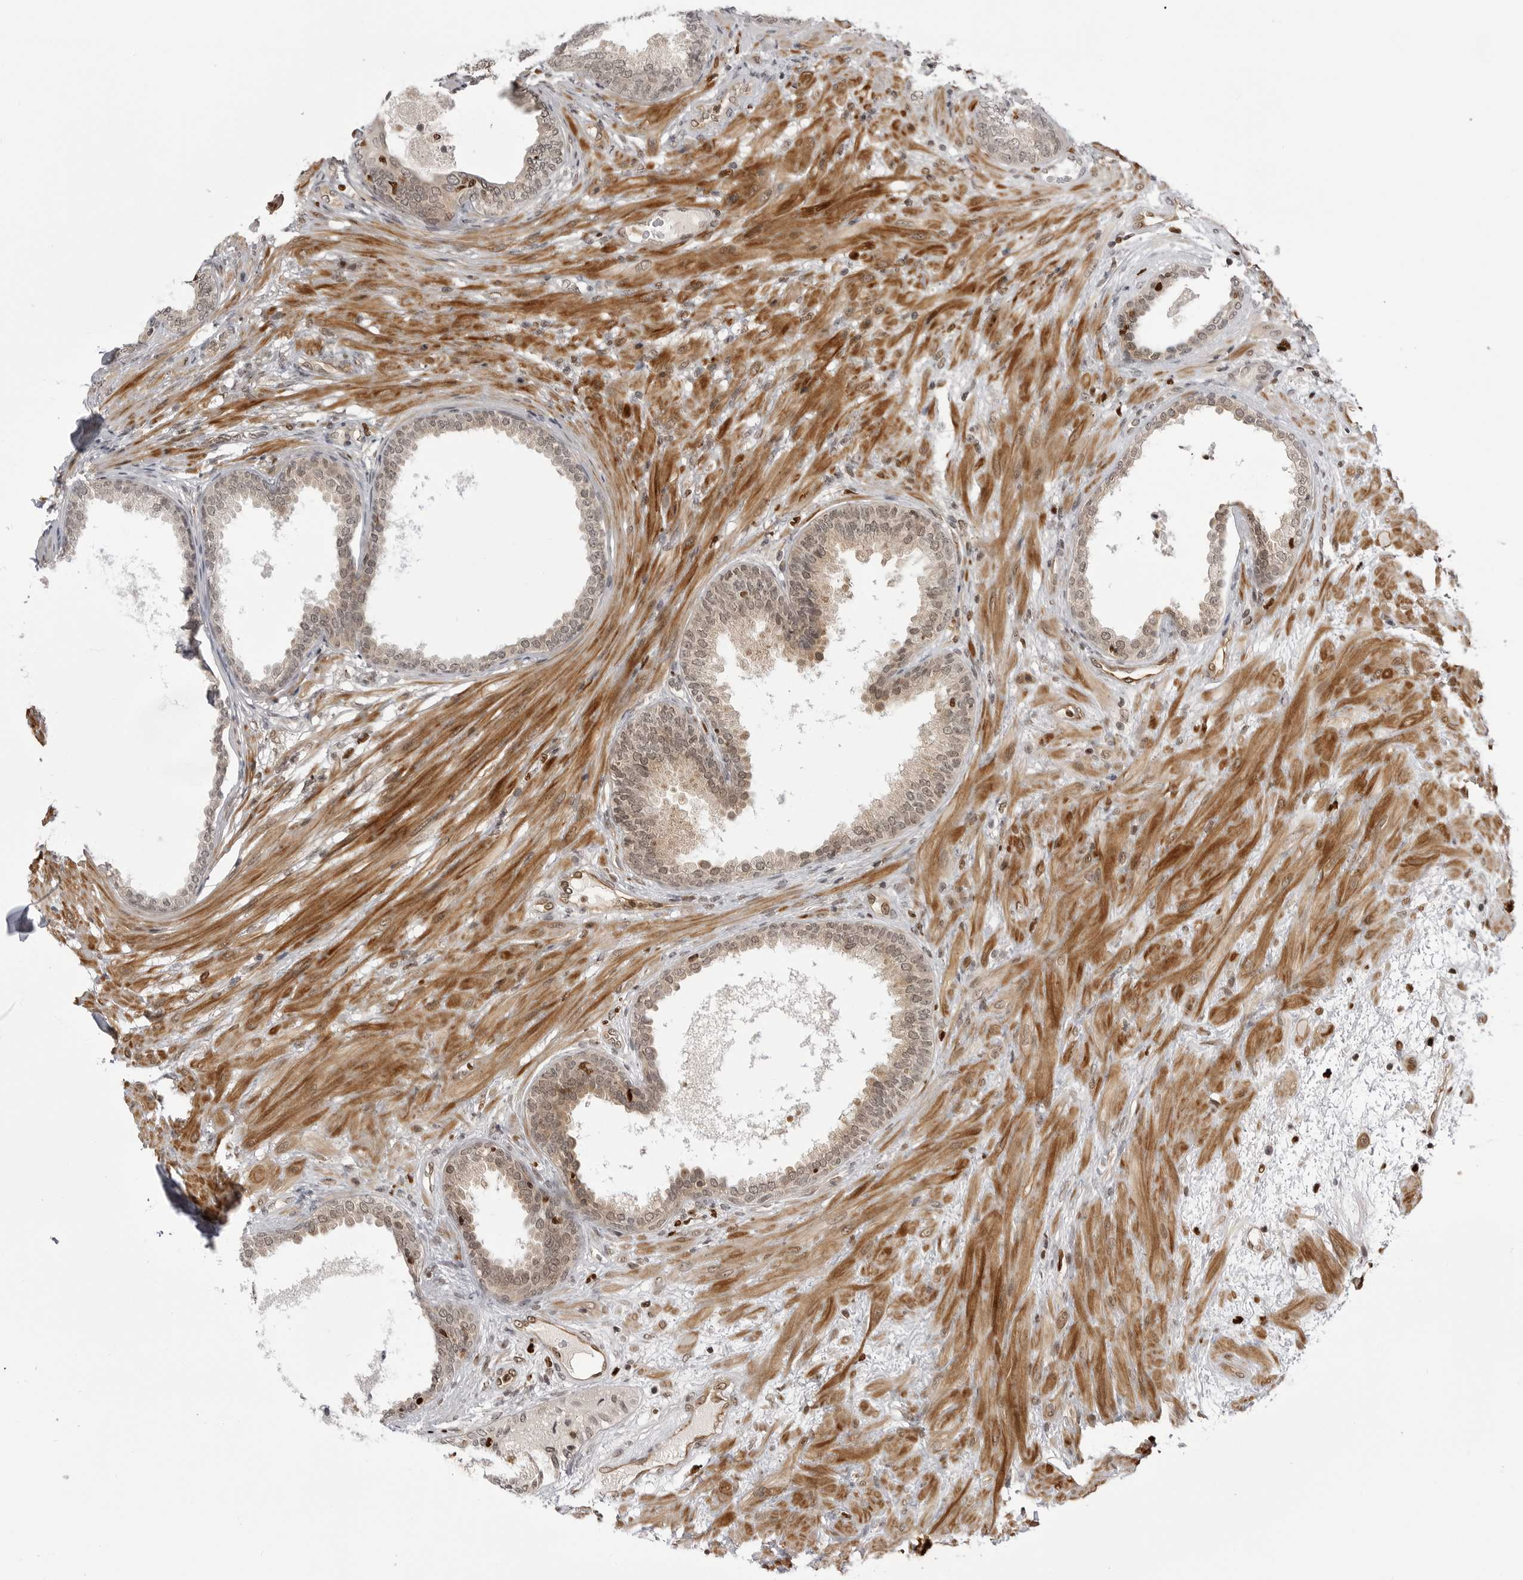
{"staining": {"intensity": "weak", "quantity": "25%-75%", "location": "cytoplasmic/membranous,nuclear"}, "tissue": "prostate", "cell_type": "Glandular cells", "image_type": "normal", "snomed": [{"axis": "morphology", "description": "Normal tissue, NOS"}, {"axis": "topography", "description": "Prostate"}], "caption": "Unremarkable prostate was stained to show a protein in brown. There is low levels of weak cytoplasmic/membranous,nuclear expression in about 25%-75% of glandular cells. The protein is stained brown, and the nuclei are stained in blue (DAB (3,3'-diaminobenzidine) IHC with brightfield microscopy, high magnification).", "gene": "PTK2B", "patient": {"sex": "male", "age": 76}}